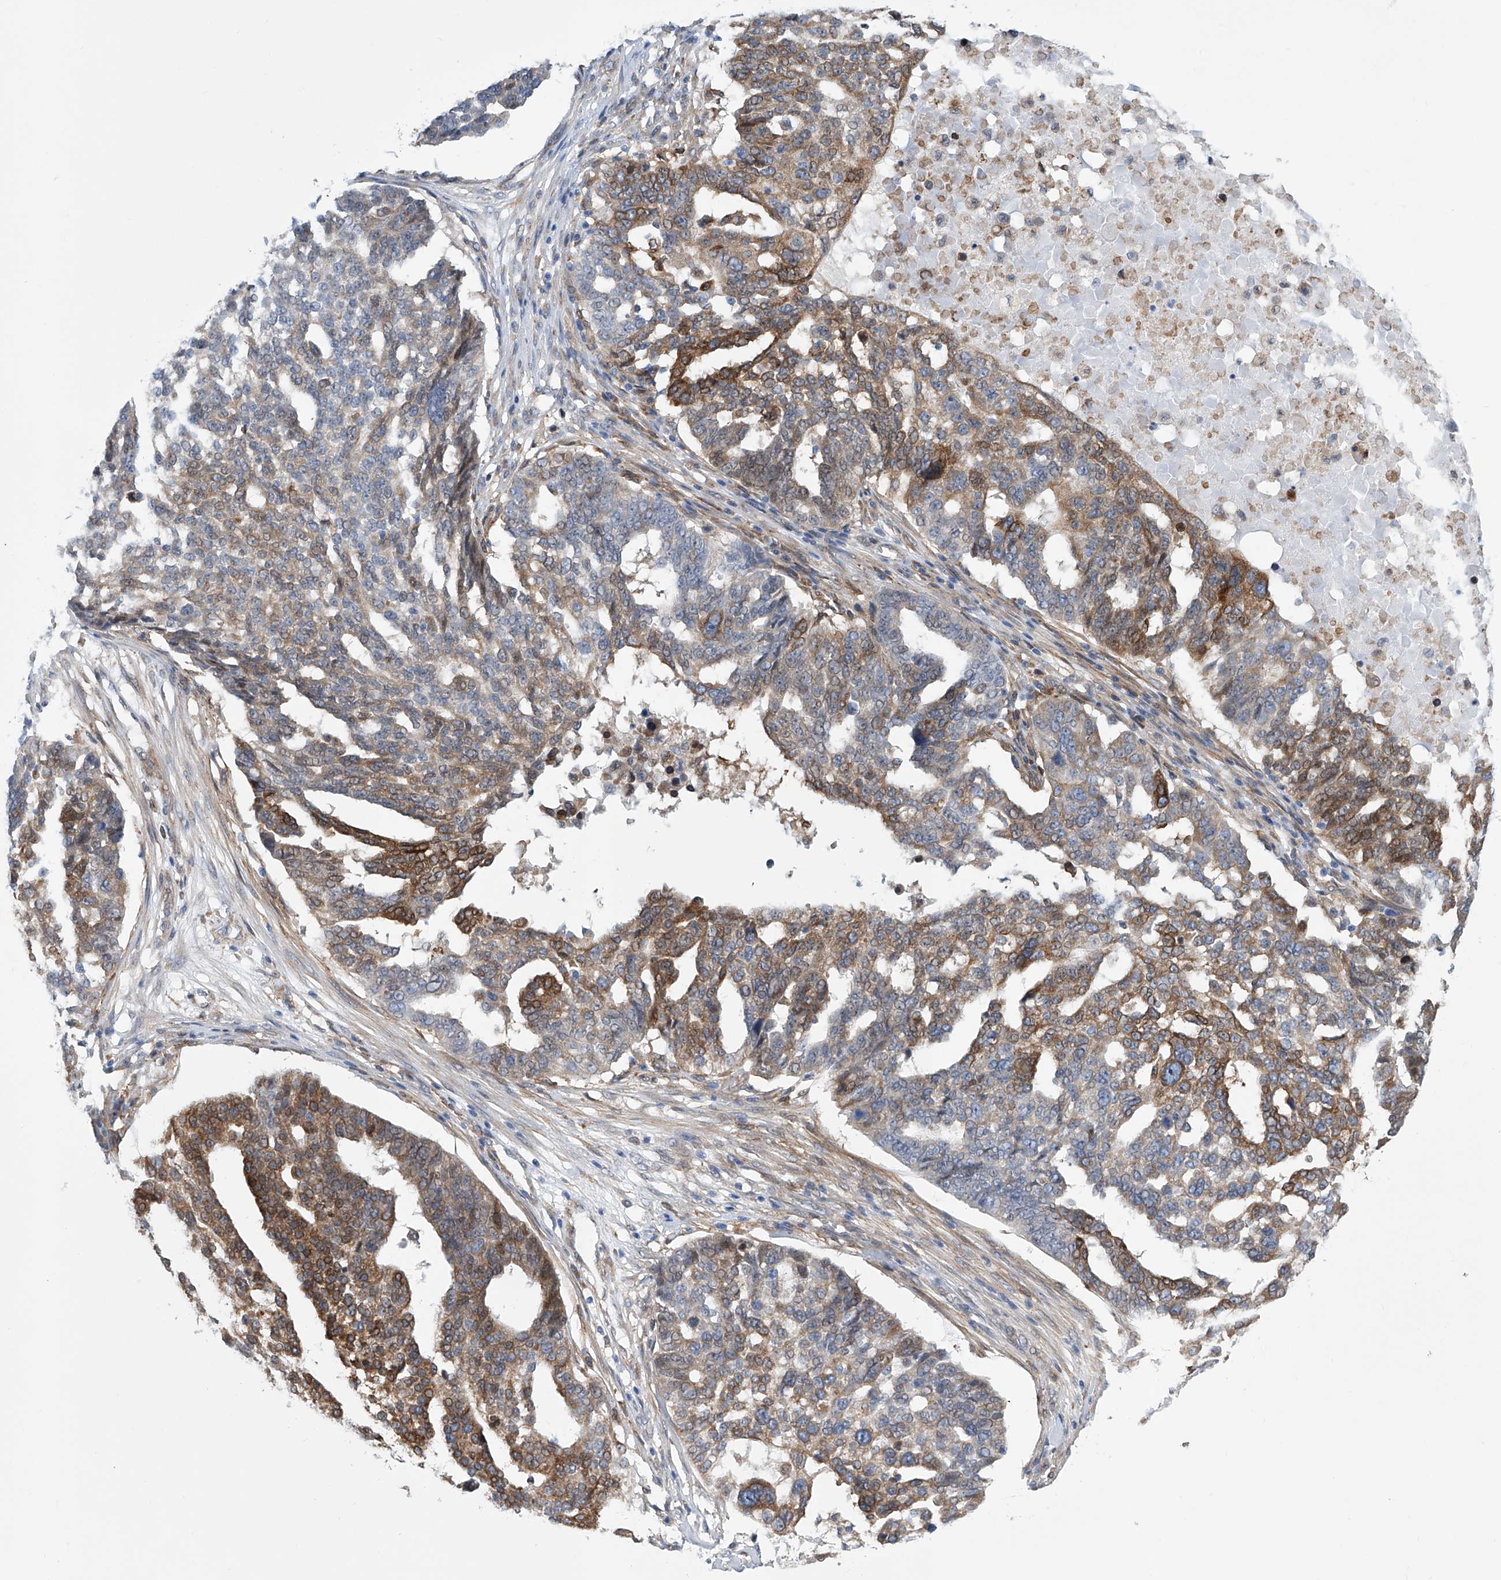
{"staining": {"intensity": "moderate", "quantity": "25%-75%", "location": "cytoplasmic/membranous"}, "tissue": "ovarian cancer", "cell_type": "Tumor cells", "image_type": "cancer", "snomed": [{"axis": "morphology", "description": "Cystadenocarcinoma, serous, NOS"}, {"axis": "topography", "description": "Ovary"}], "caption": "About 25%-75% of tumor cells in human ovarian serous cystadenocarcinoma display moderate cytoplasmic/membranous protein staining as visualized by brown immunohistochemical staining.", "gene": "TNN", "patient": {"sex": "female", "age": 59}}